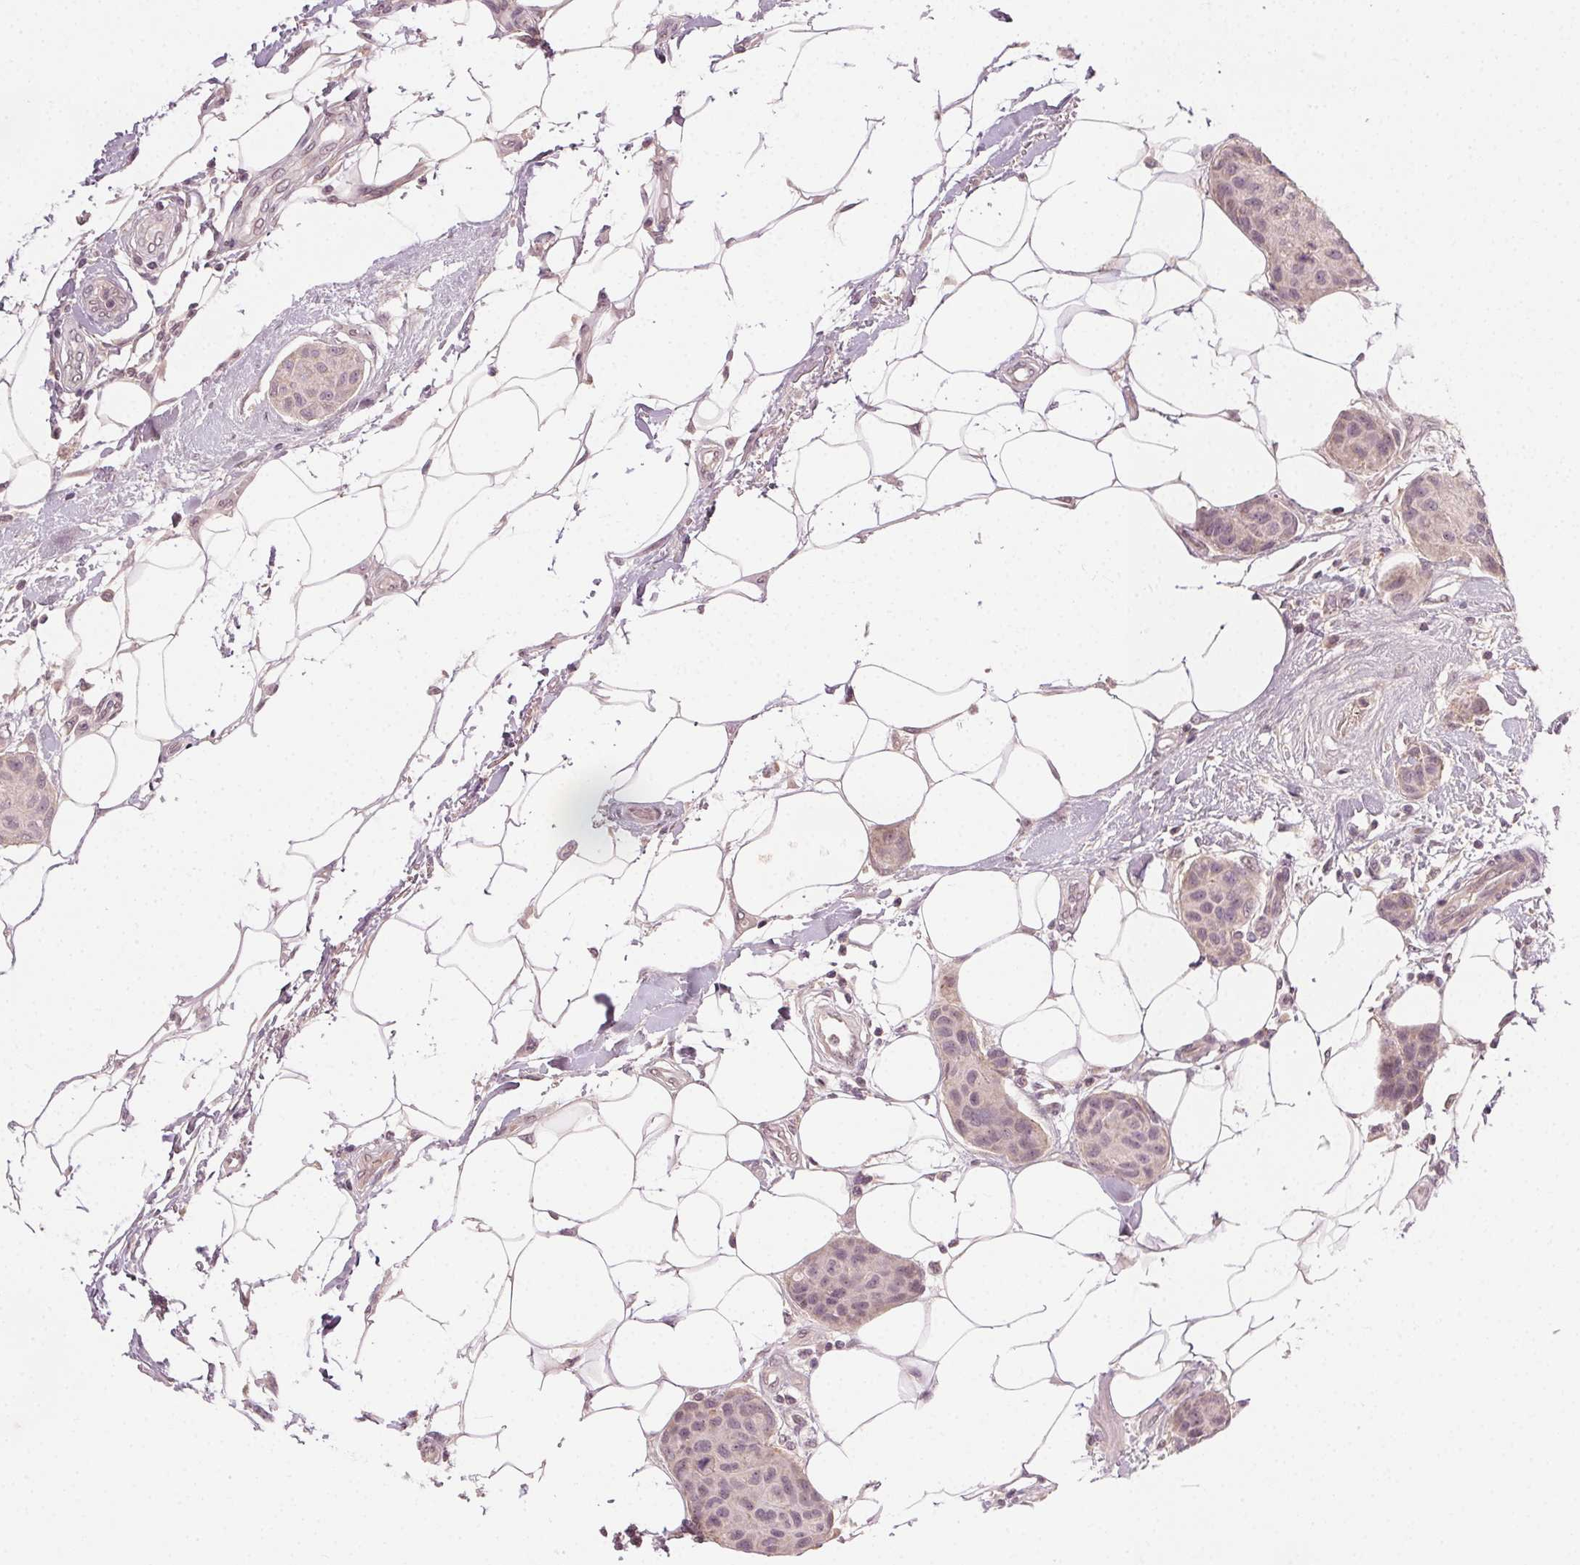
{"staining": {"intensity": "negative", "quantity": "none", "location": "none"}, "tissue": "breast cancer", "cell_type": "Tumor cells", "image_type": "cancer", "snomed": [{"axis": "morphology", "description": "Duct carcinoma"}, {"axis": "topography", "description": "Breast"}, {"axis": "topography", "description": "Lymph node"}], "caption": "Immunohistochemistry micrograph of neoplastic tissue: human breast cancer stained with DAB (3,3'-diaminobenzidine) demonstrates no significant protein positivity in tumor cells.", "gene": "TUB", "patient": {"sex": "female", "age": 80}}